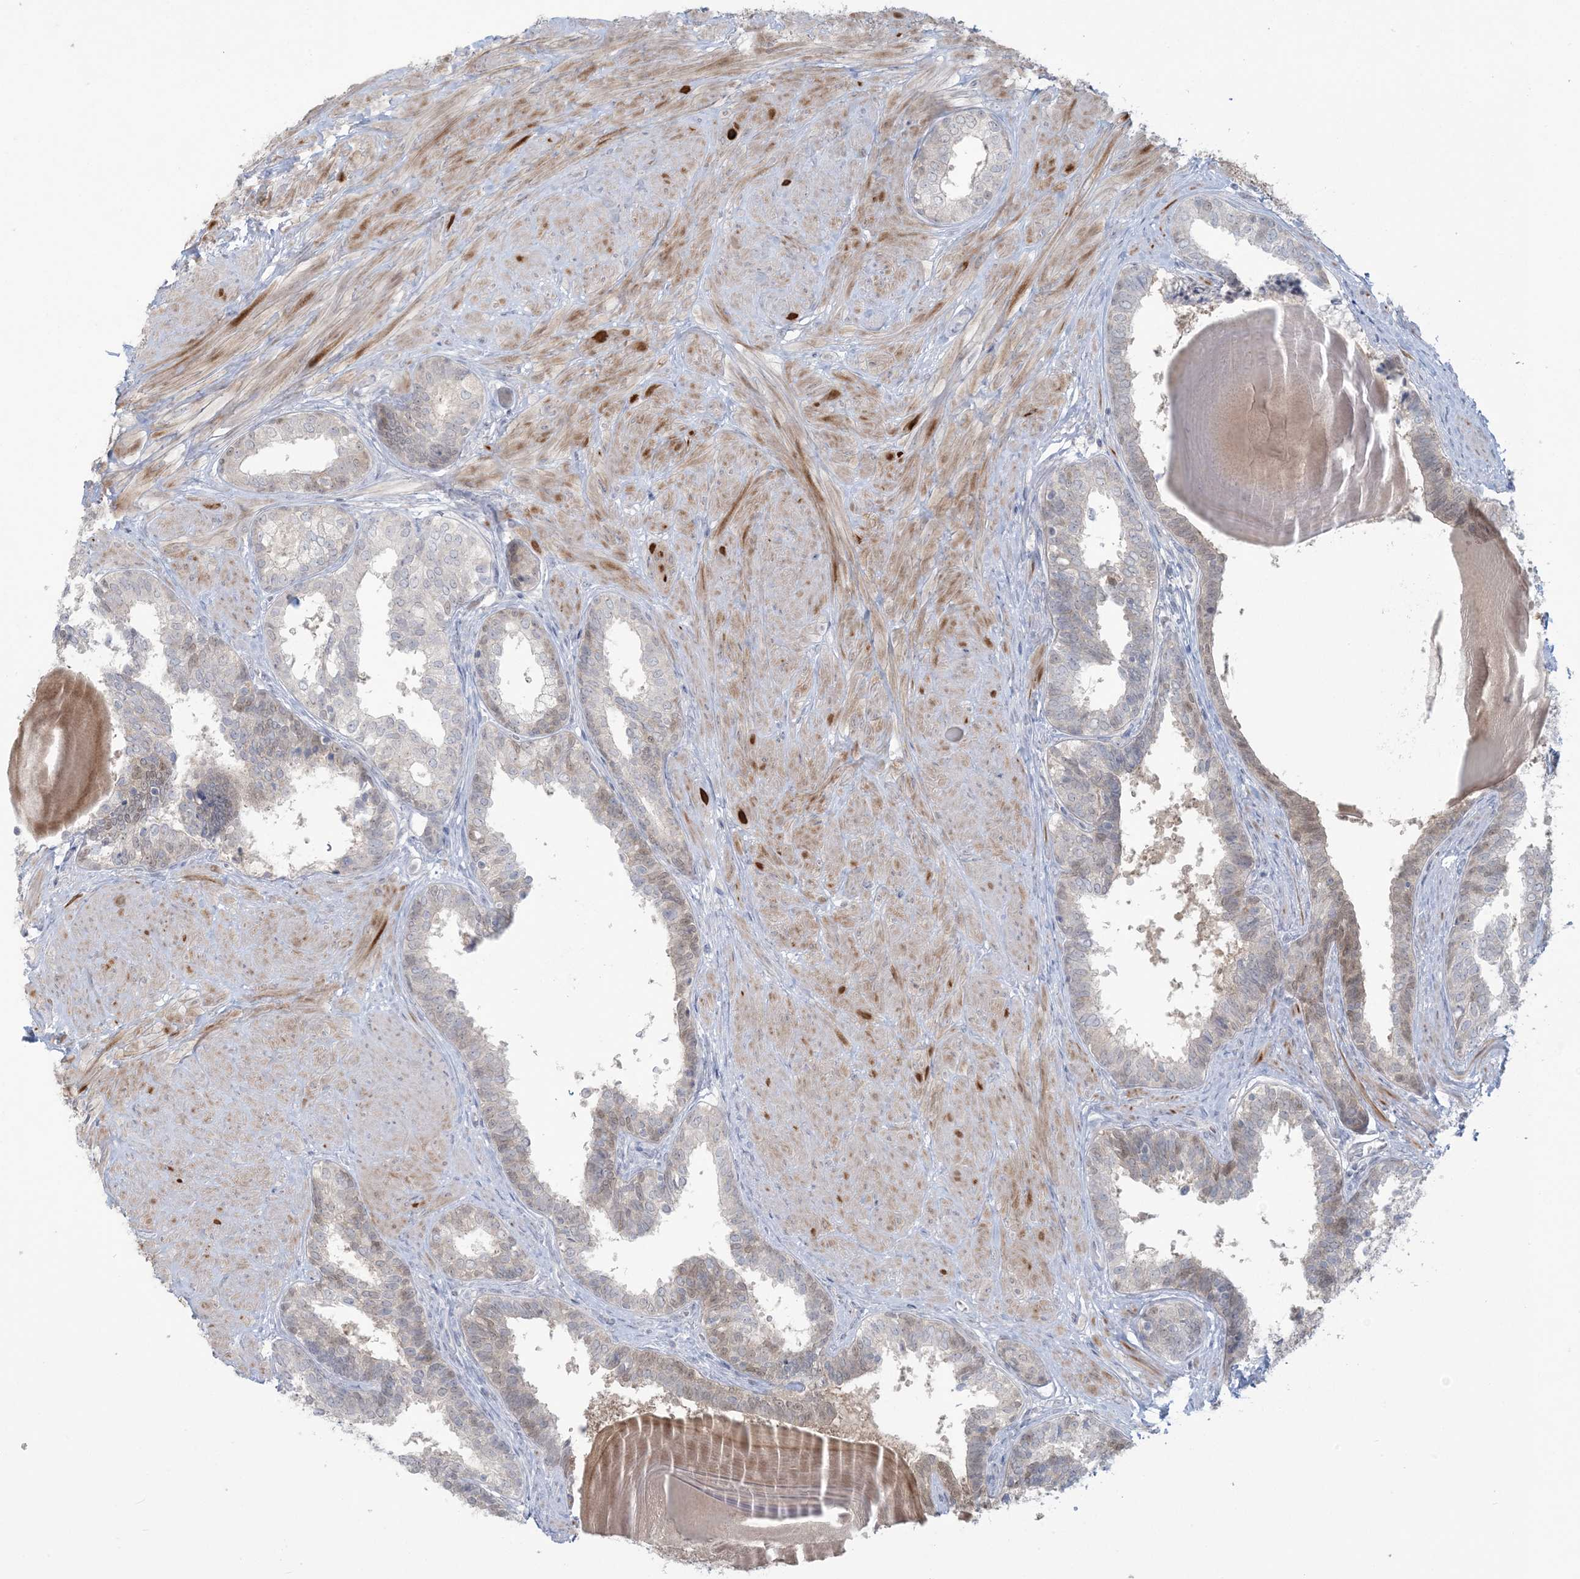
{"staining": {"intensity": "weak", "quantity": "25%-75%", "location": "cytoplasmic/membranous,nuclear"}, "tissue": "prostate", "cell_type": "Glandular cells", "image_type": "normal", "snomed": [{"axis": "morphology", "description": "Normal tissue, NOS"}, {"axis": "topography", "description": "Prostate"}], "caption": "Prostate stained with immunohistochemistry (IHC) displays weak cytoplasmic/membranous,nuclear positivity in about 25%-75% of glandular cells. (brown staining indicates protein expression, while blue staining denotes nuclei).", "gene": "NRBP2", "patient": {"sex": "male", "age": 48}}